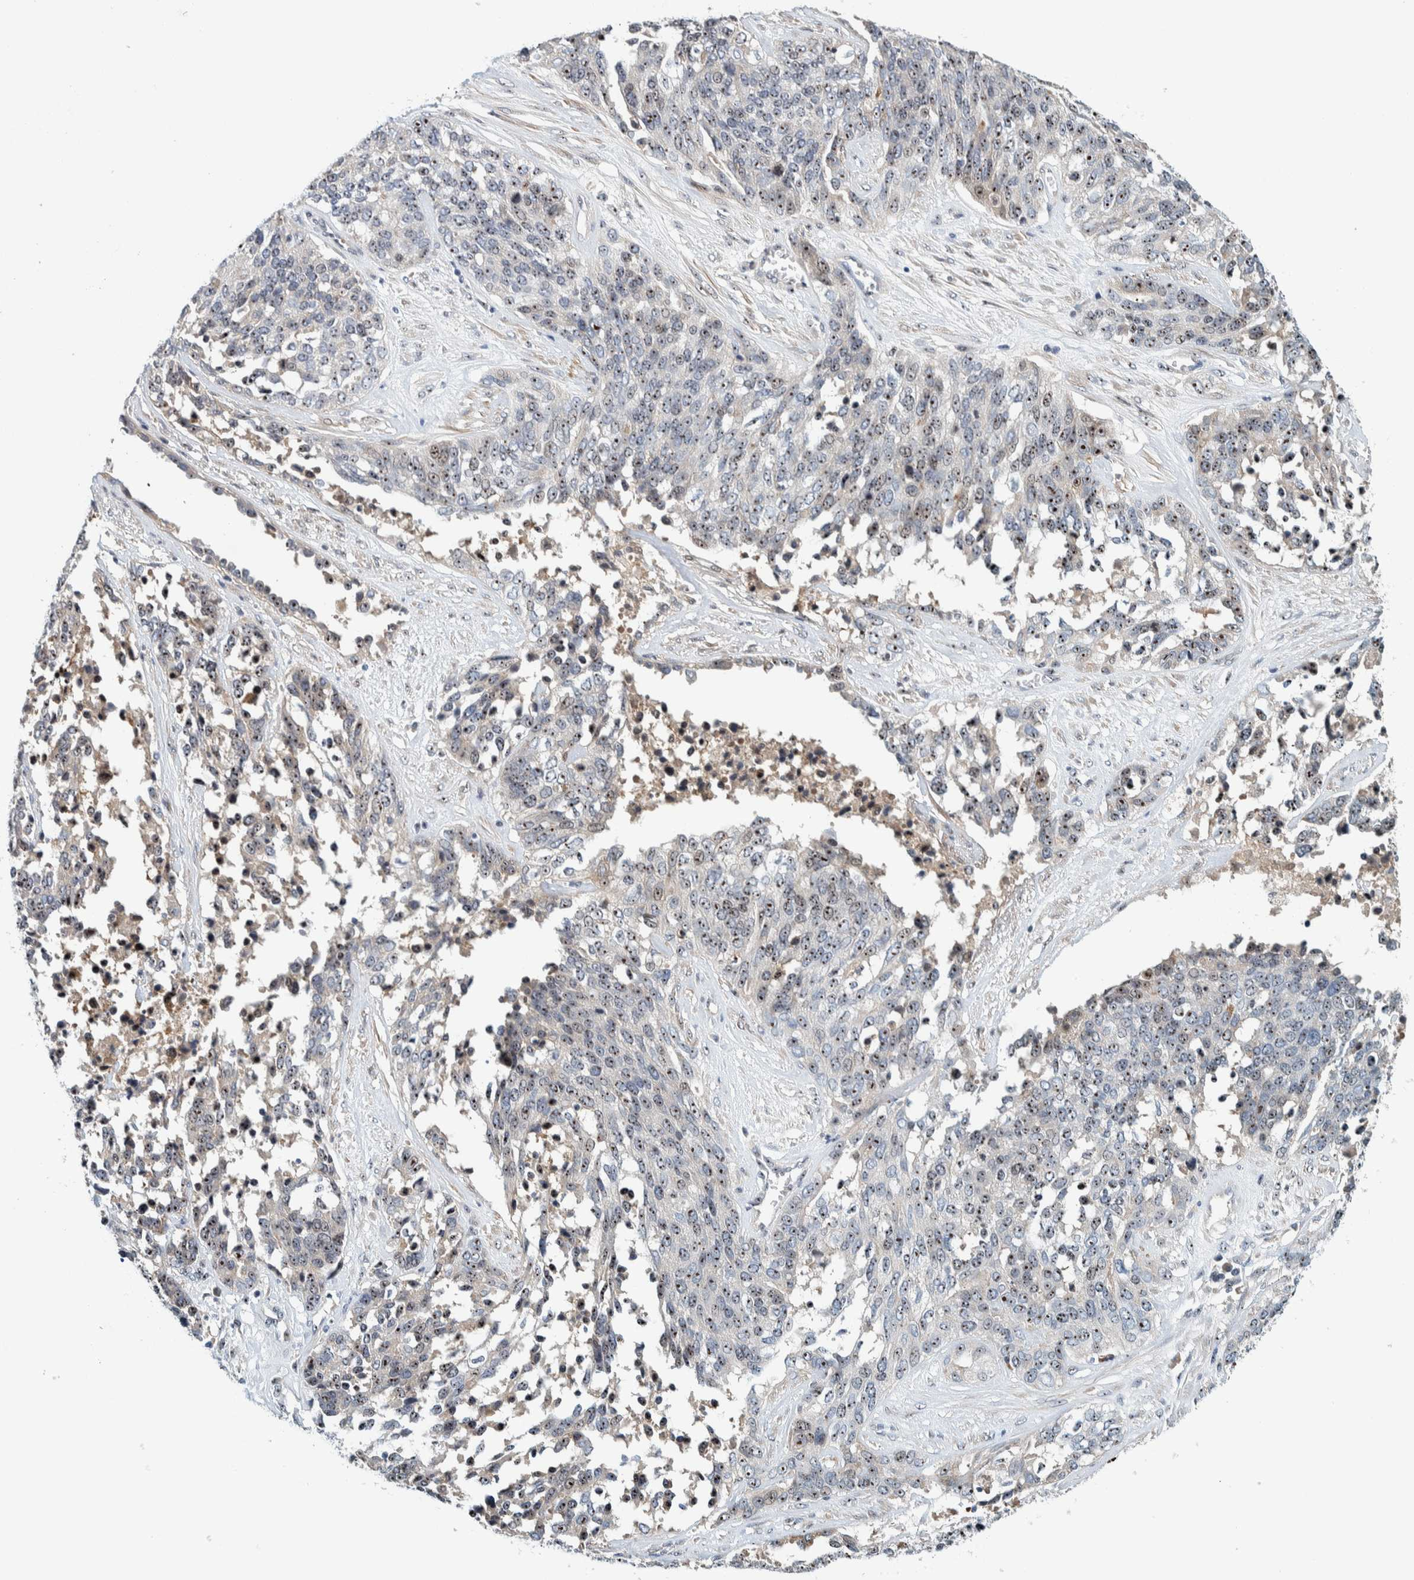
{"staining": {"intensity": "moderate", "quantity": ">75%", "location": "nuclear"}, "tissue": "ovarian cancer", "cell_type": "Tumor cells", "image_type": "cancer", "snomed": [{"axis": "morphology", "description": "Cystadenocarcinoma, serous, NOS"}, {"axis": "topography", "description": "Ovary"}], "caption": "Immunohistochemical staining of human ovarian cancer shows moderate nuclear protein positivity in approximately >75% of tumor cells.", "gene": "NOL11", "patient": {"sex": "female", "age": 44}}